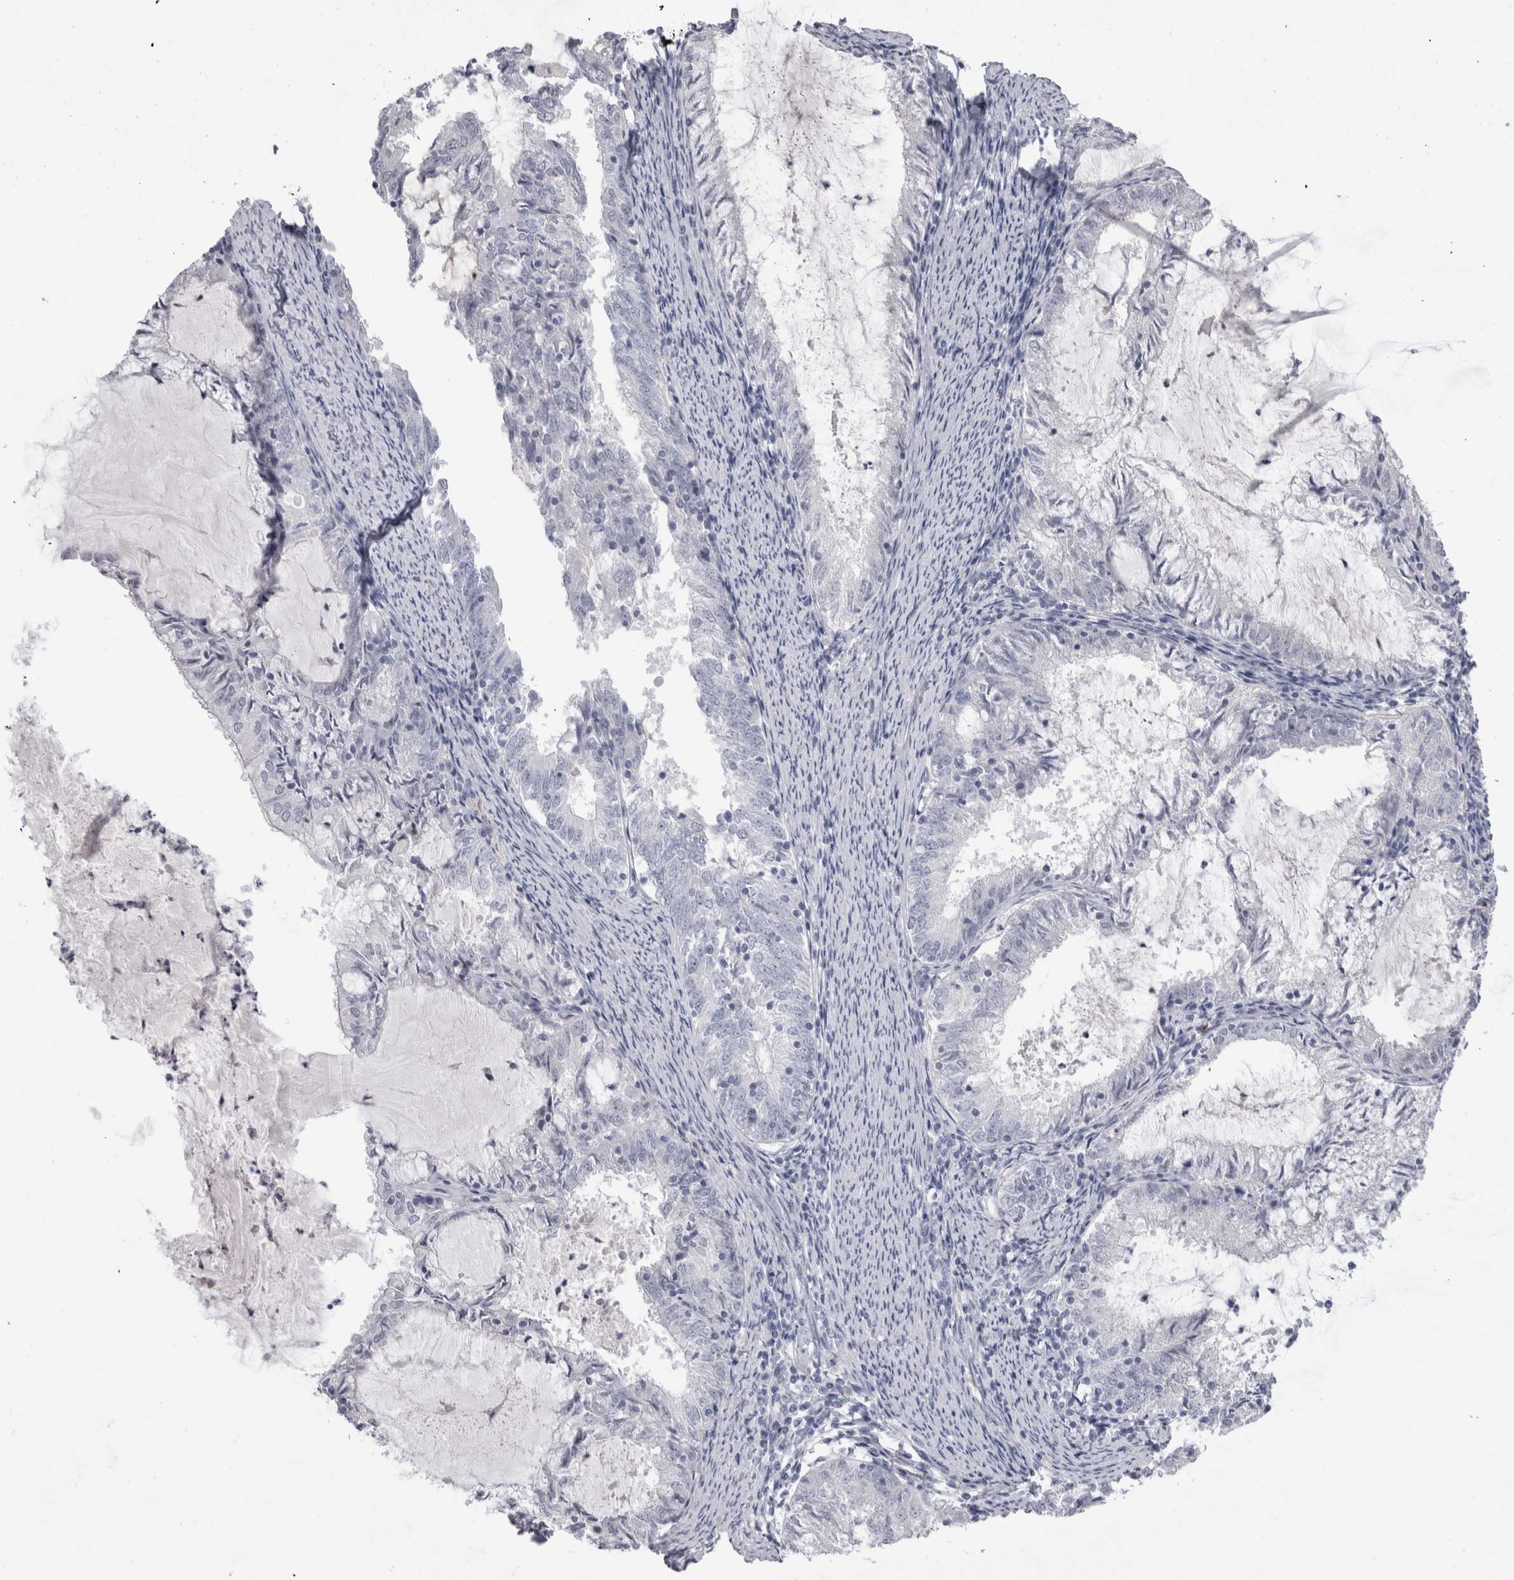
{"staining": {"intensity": "negative", "quantity": "none", "location": "none"}, "tissue": "endometrial cancer", "cell_type": "Tumor cells", "image_type": "cancer", "snomed": [{"axis": "morphology", "description": "Adenocarcinoma, NOS"}, {"axis": "topography", "description": "Endometrium"}], "caption": "A high-resolution micrograph shows immunohistochemistry staining of endometrial adenocarcinoma, which exhibits no significant positivity in tumor cells. The staining was performed using DAB (3,3'-diaminobenzidine) to visualize the protein expression in brown, while the nuclei were stained in blue with hematoxylin (Magnification: 20x).", "gene": "ADAM2", "patient": {"sex": "female", "age": 57}}